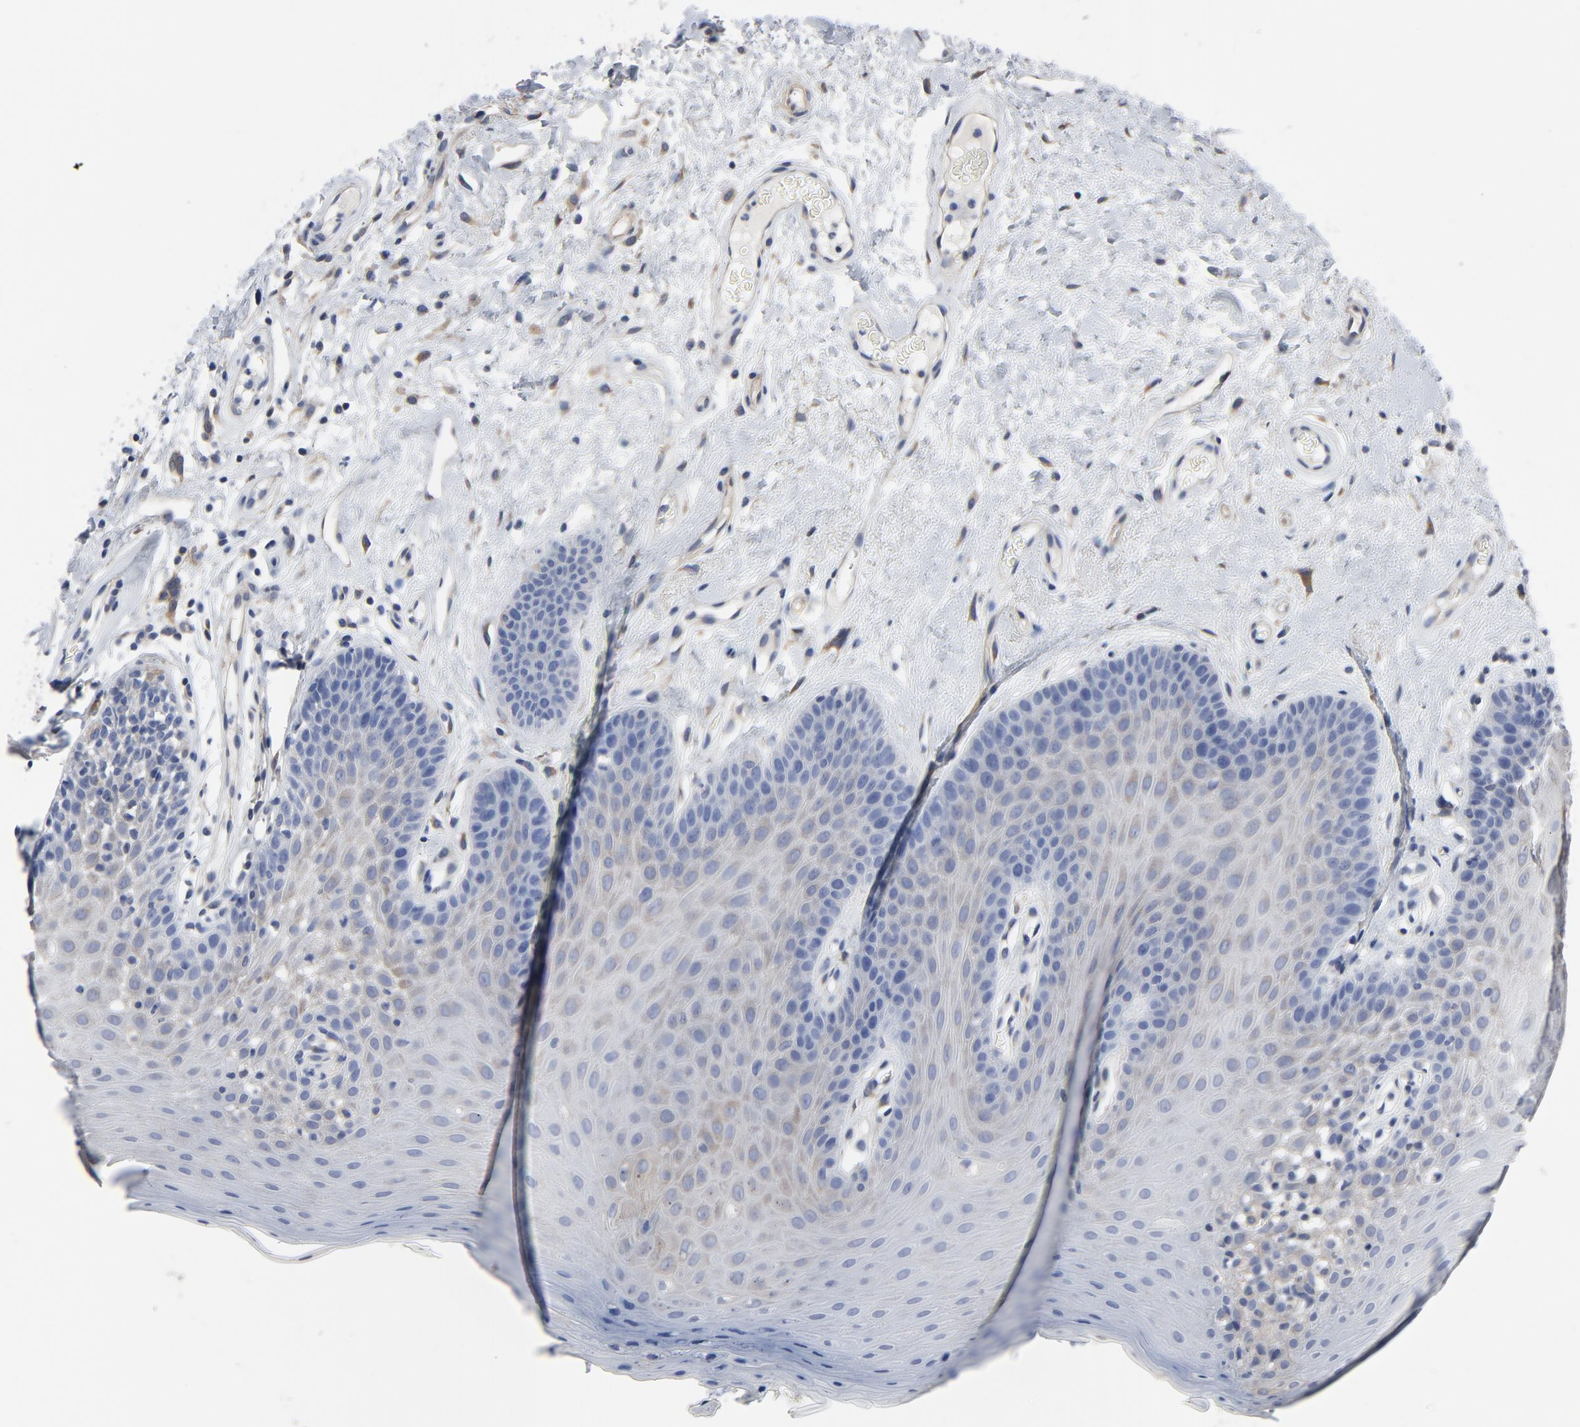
{"staining": {"intensity": "weak", "quantity": "<25%", "location": "cytoplasmic/membranous"}, "tissue": "oral mucosa", "cell_type": "Squamous epithelial cells", "image_type": "normal", "snomed": [{"axis": "morphology", "description": "Normal tissue, NOS"}, {"axis": "morphology", "description": "Squamous cell carcinoma, NOS"}, {"axis": "topography", "description": "Skeletal muscle"}, {"axis": "topography", "description": "Oral tissue"}, {"axis": "topography", "description": "Head-Neck"}], "caption": "Squamous epithelial cells show no significant expression in unremarkable oral mucosa. (DAB immunohistochemistry (IHC) with hematoxylin counter stain).", "gene": "DYNLT3", "patient": {"sex": "male", "age": 71}}